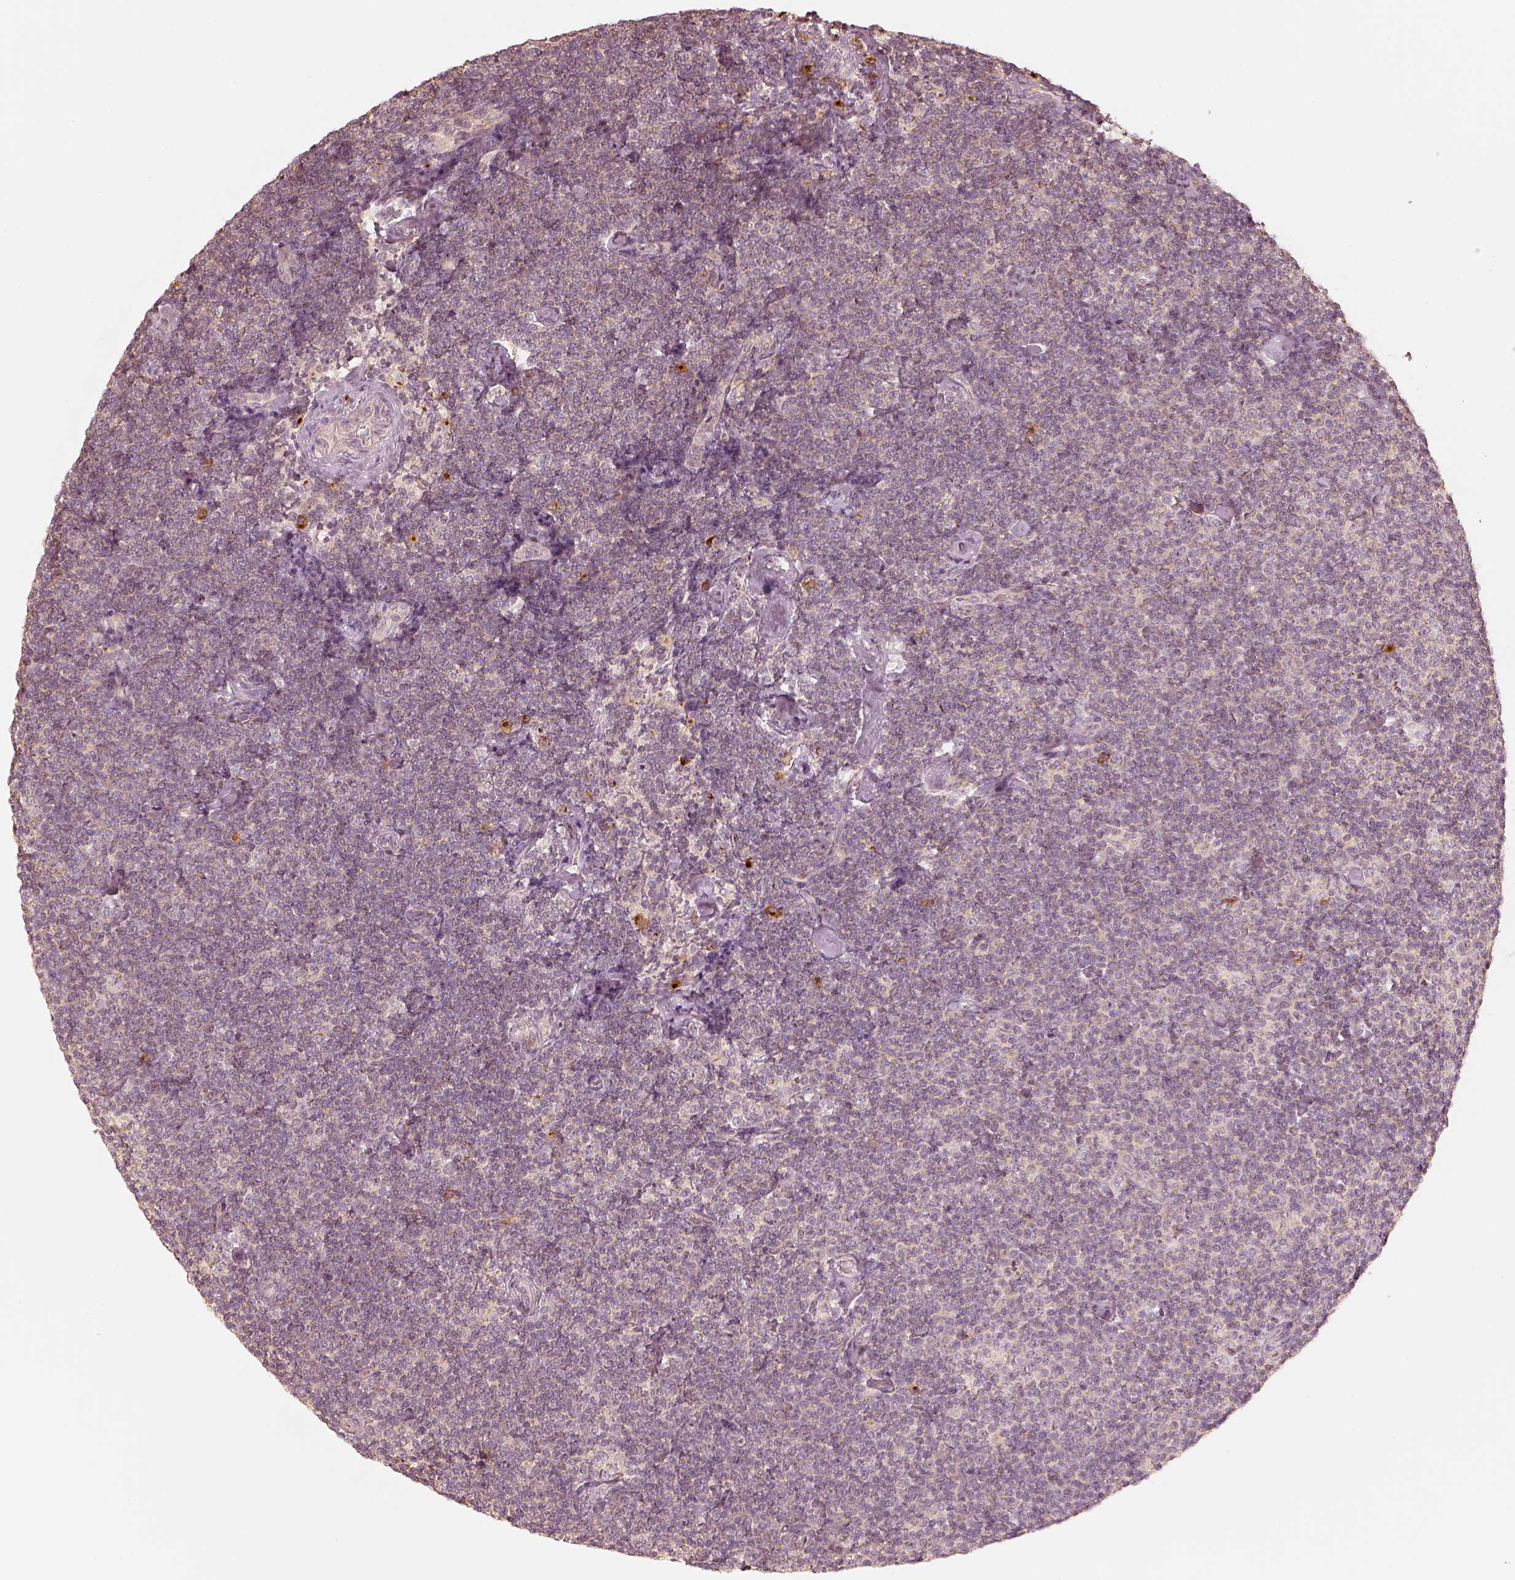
{"staining": {"intensity": "negative", "quantity": "none", "location": "none"}, "tissue": "lymphoma", "cell_type": "Tumor cells", "image_type": "cancer", "snomed": [{"axis": "morphology", "description": "Malignant lymphoma, non-Hodgkin's type, Low grade"}, {"axis": "topography", "description": "Lymph node"}], "caption": "This is an immunohistochemistry (IHC) image of low-grade malignant lymphoma, non-Hodgkin's type. There is no expression in tumor cells.", "gene": "GORASP2", "patient": {"sex": "male", "age": 81}}